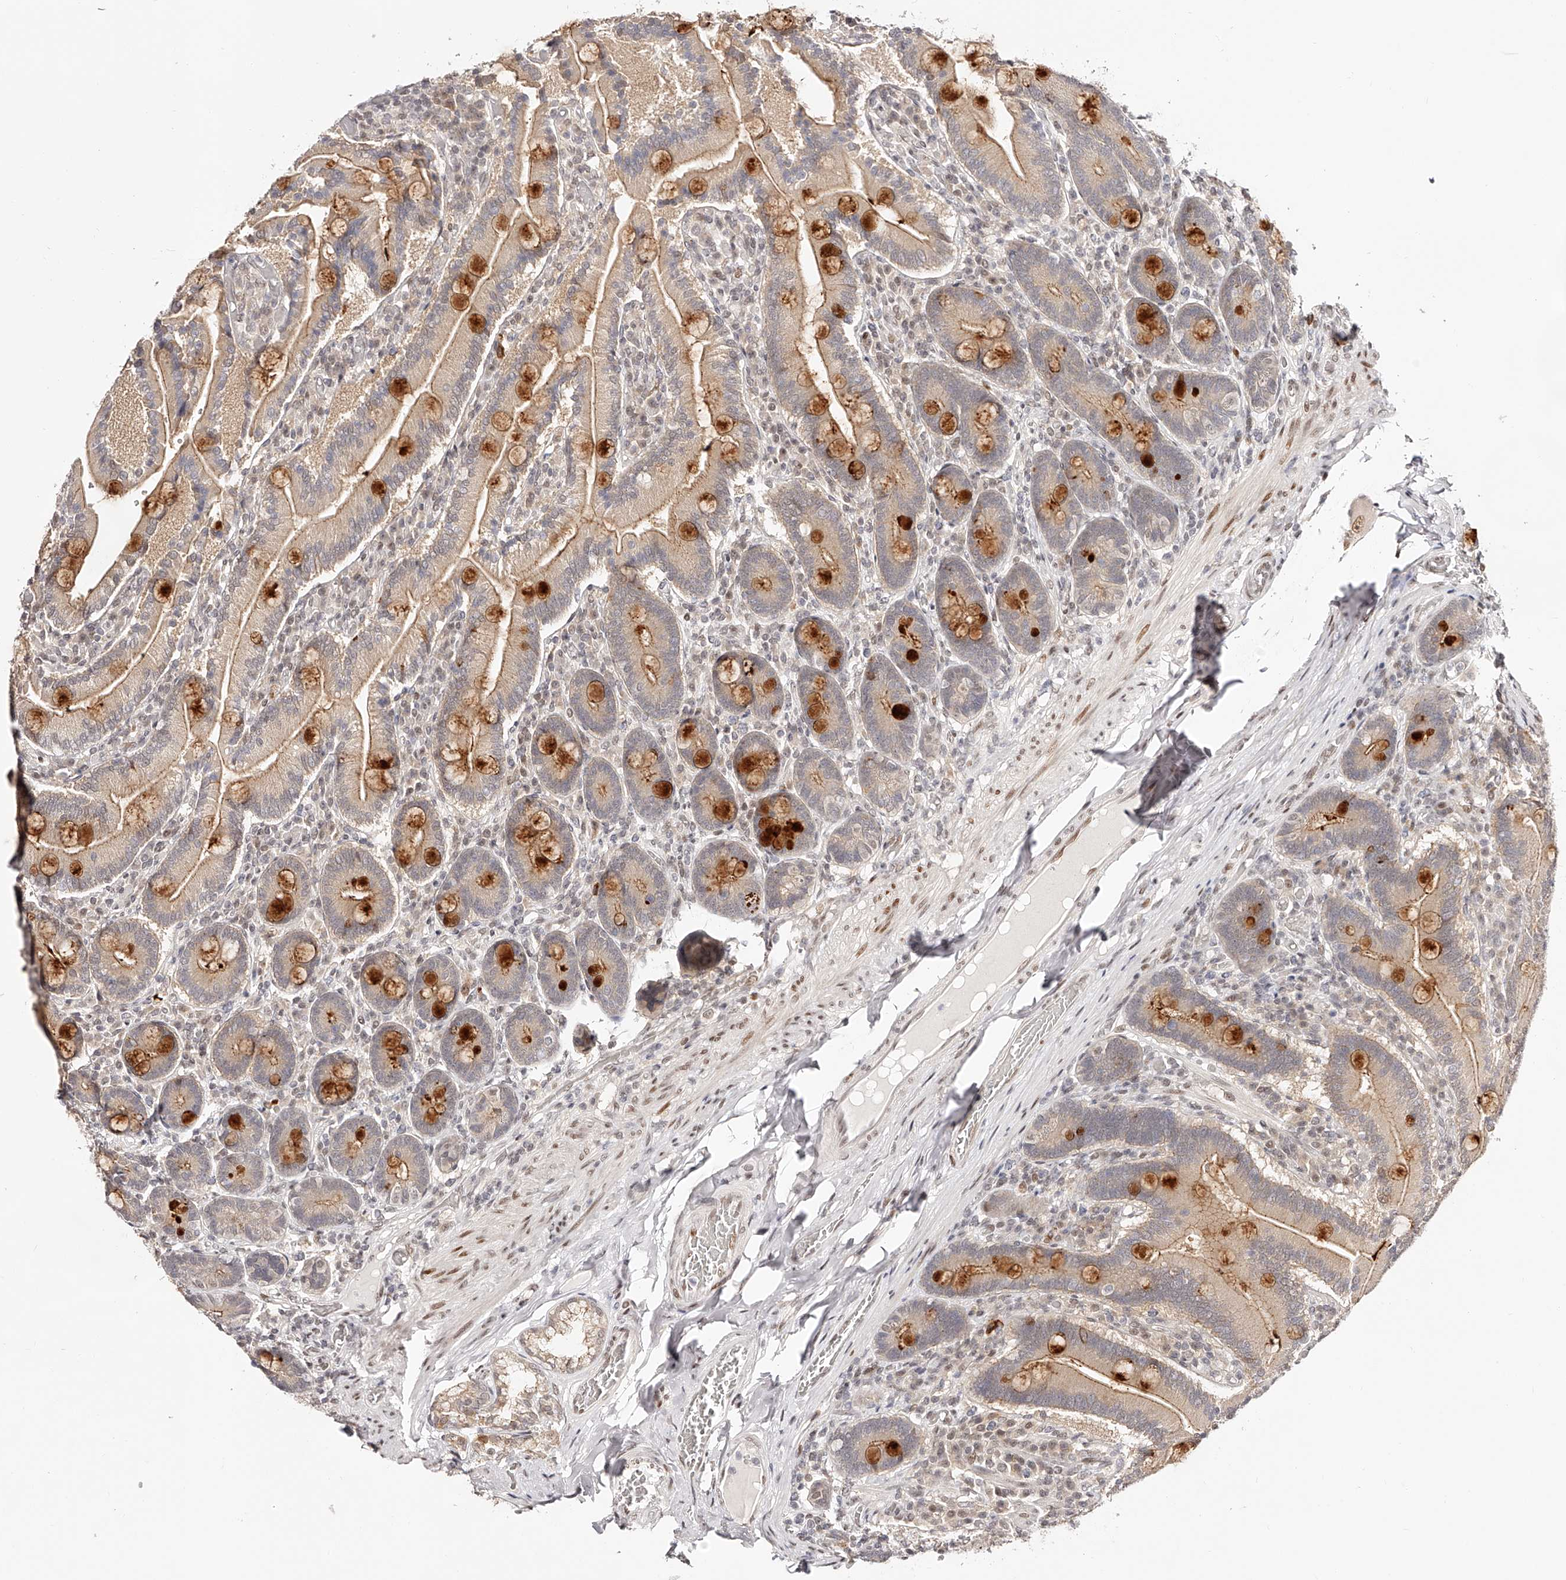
{"staining": {"intensity": "moderate", "quantity": "25%-75%", "location": "cytoplasmic/membranous"}, "tissue": "duodenum", "cell_type": "Glandular cells", "image_type": "normal", "snomed": [{"axis": "morphology", "description": "Normal tissue, NOS"}, {"axis": "topography", "description": "Duodenum"}], "caption": "There is medium levels of moderate cytoplasmic/membranous staining in glandular cells of unremarkable duodenum, as demonstrated by immunohistochemical staining (brown color).", "gene": "USF3", "patient": {"sex": "female", "age": 62}}